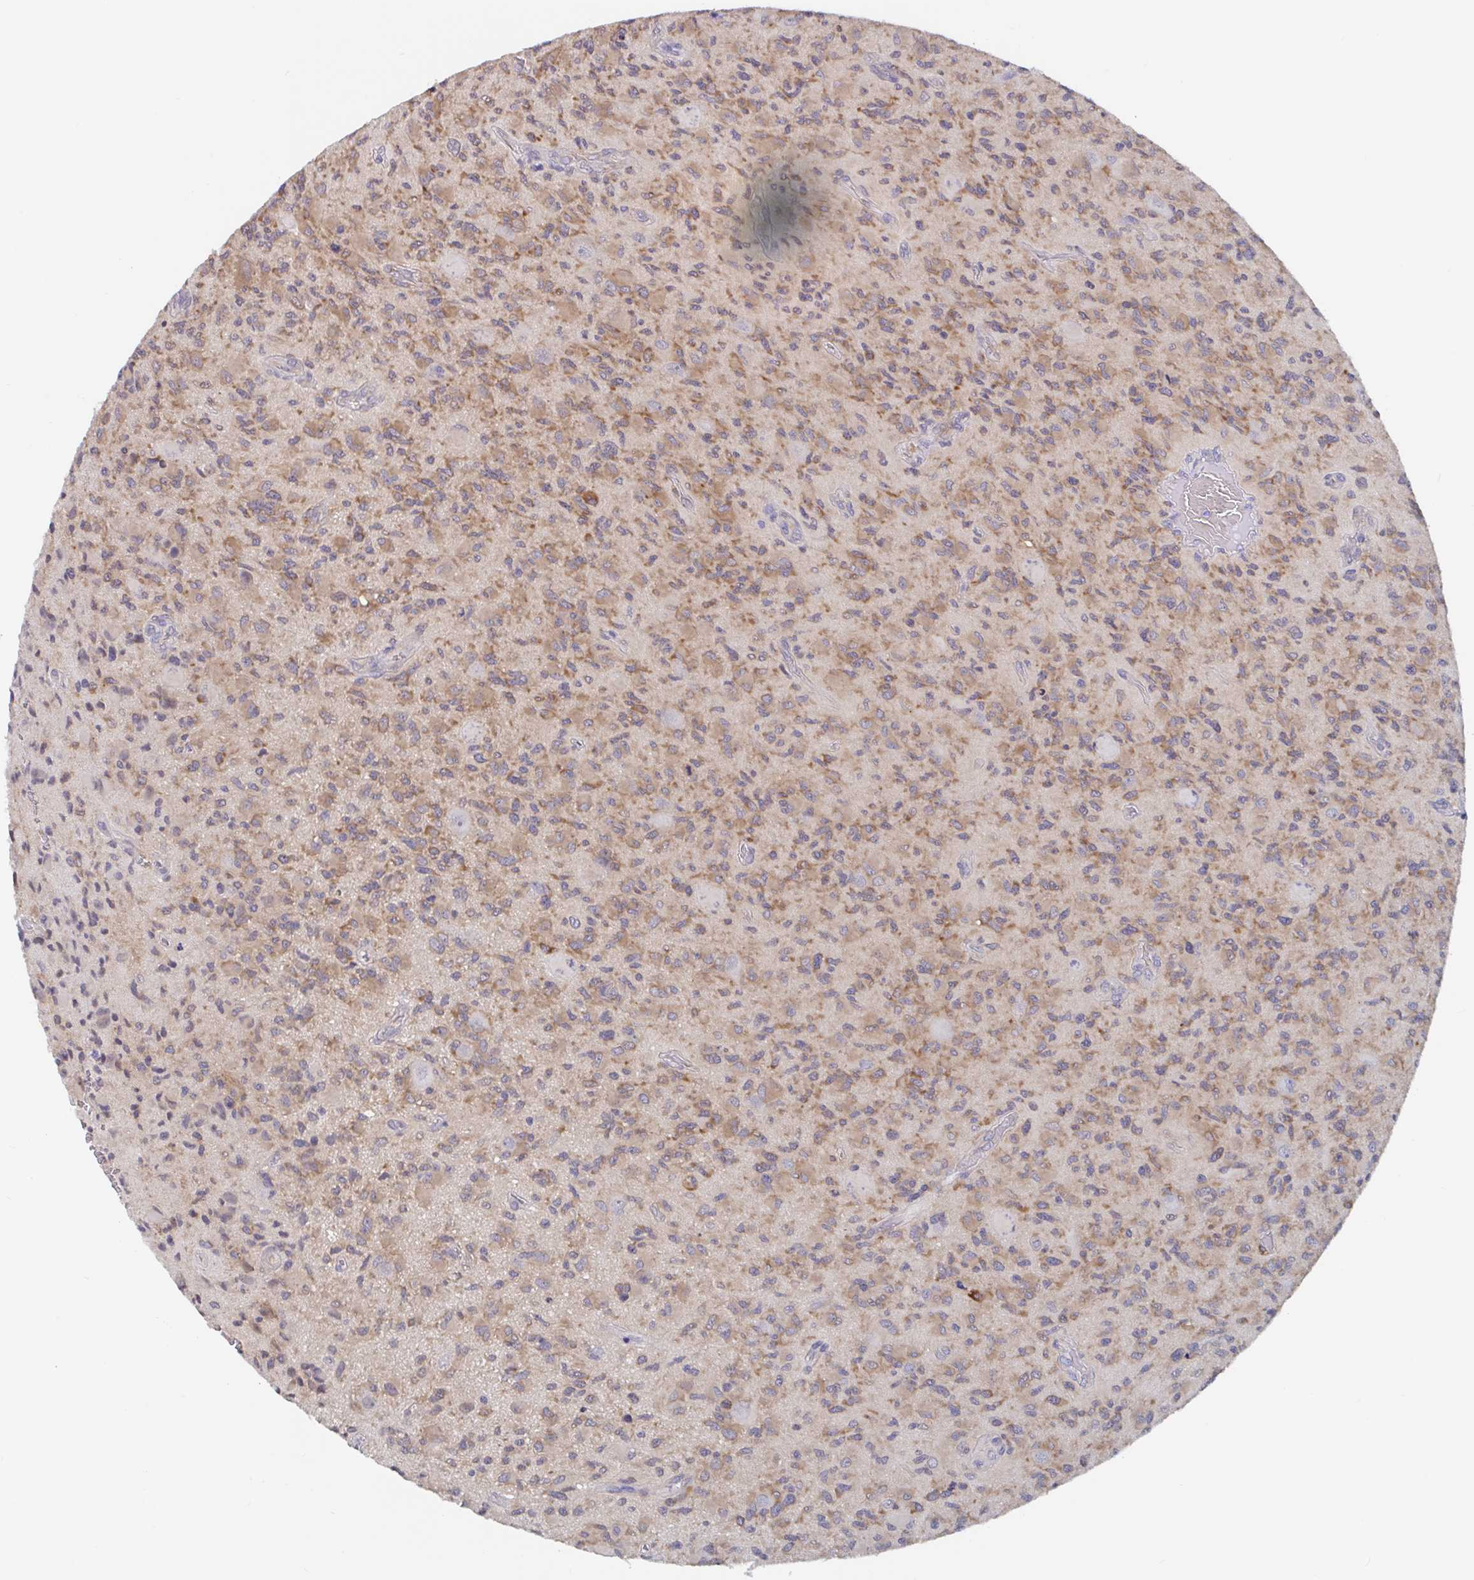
{"staining": {"intensity": "moderate", "quantity": ">75%", "location": "cytoplasmic/membranous"}, "tissue": "glioma", "cell_type": "Tumor cells", "image_type": "cancer", "snomed": [{"axis": "morphology", "description": "Glioma, malignant, High grade"}, {"axis": "topography", "description": "Brain"}], "caption": "A photomicrograph showing moderate cytoplasmic/membranous staining in approximately >75% of tumor cells in glioma, as visualized by brown immunohistochemical staining.", "gene": "SNX8", "patient": {"sex": "female", "age": 65}}